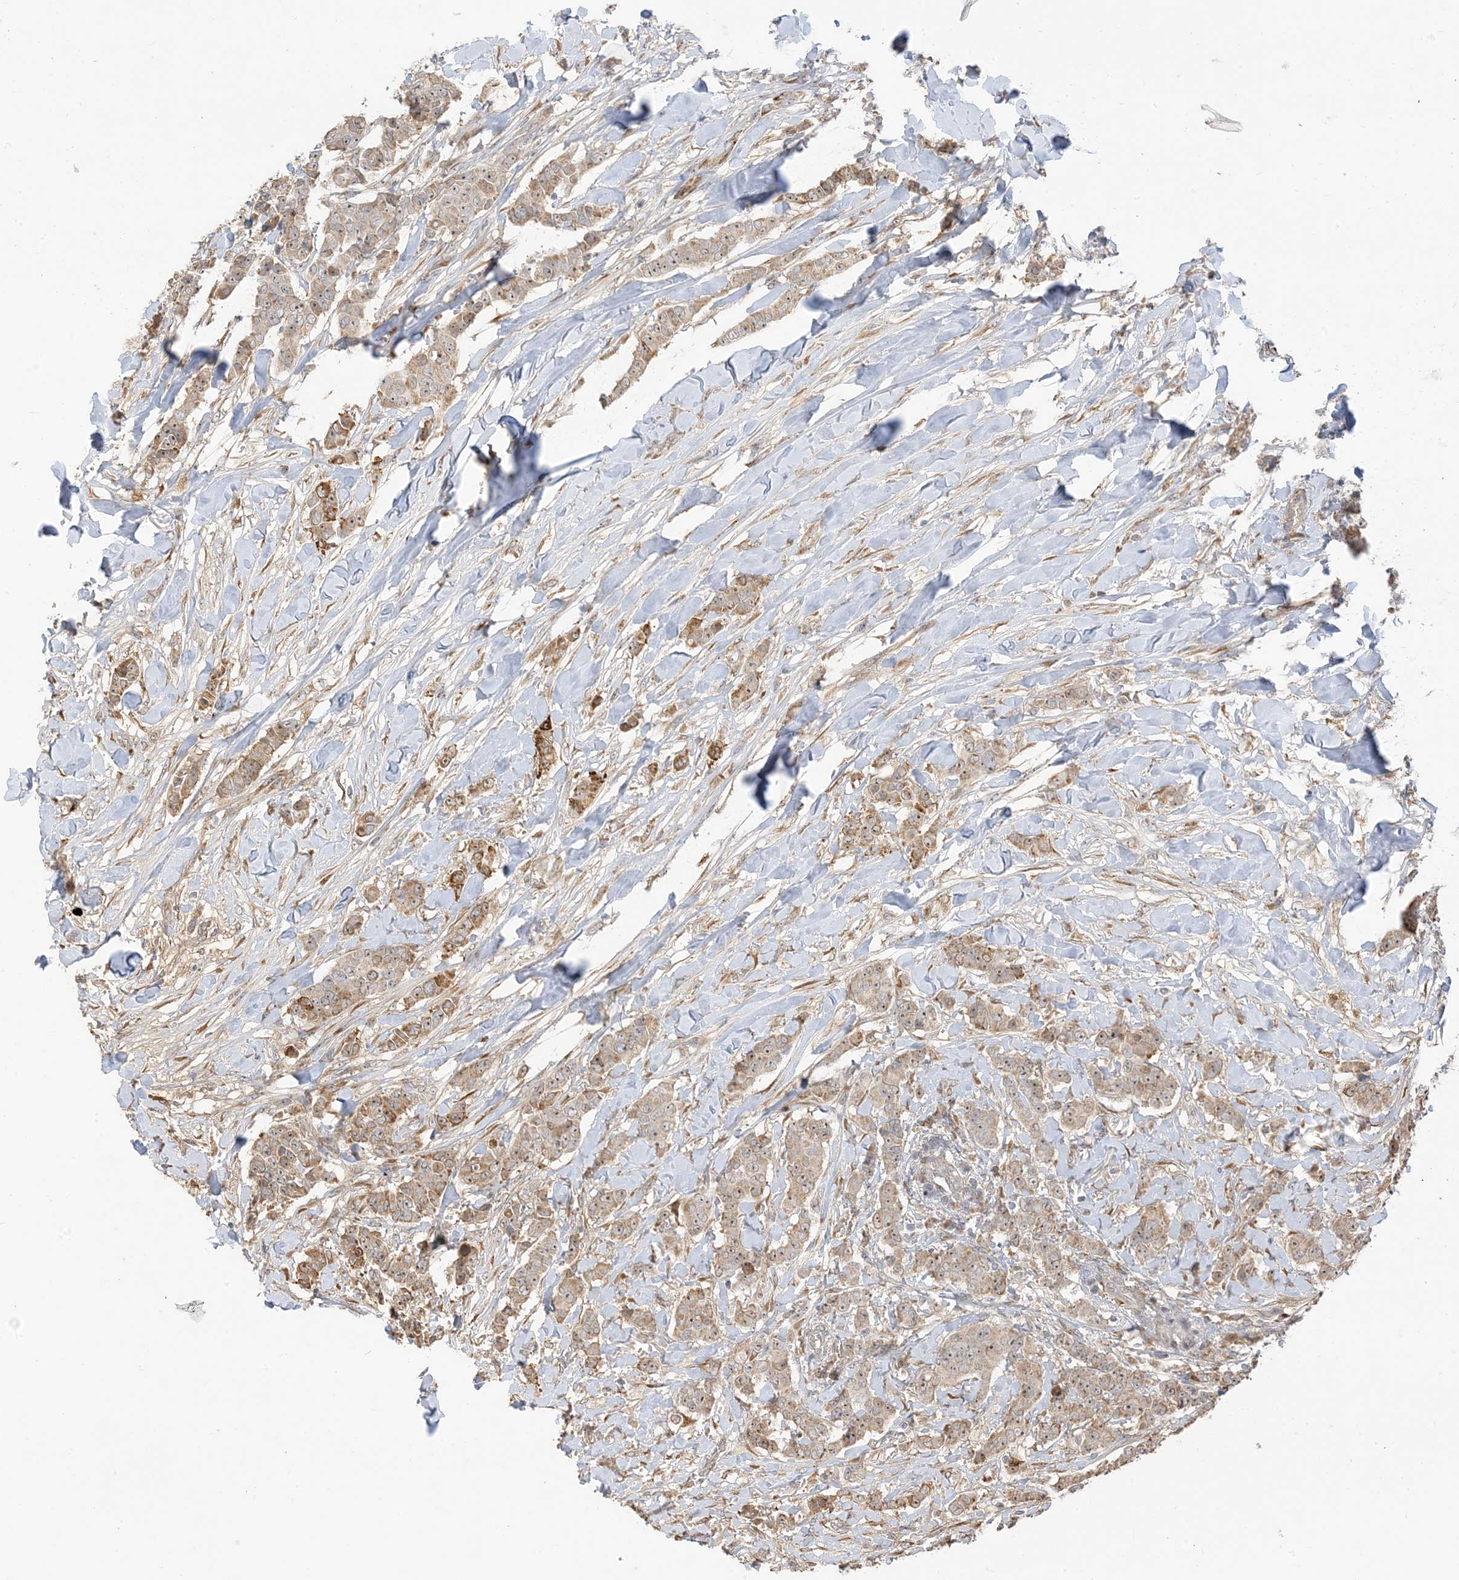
{"staining": {"intensity": "moderate", "quantity": "<25%", "location": "cytoplasmic/membranous"}, "tissue": "breast cancer", "cell_type": "Tumor cells", "image_type": "cancer", "snomed": [{"axis": "morphology", "description": "Duct carcinoma"}, {"axis": "topography", "description": "Breast"}], "caption": "DAB (3,3'-diaminobenzidine) immunohistochemical staining of human breast cancer reveals moderate cytoplasmic/membranous protein positivity in approximately <25% of tumor cells.", "gene": "ECM2", "patient": {"sex": "female", "age": 40}}